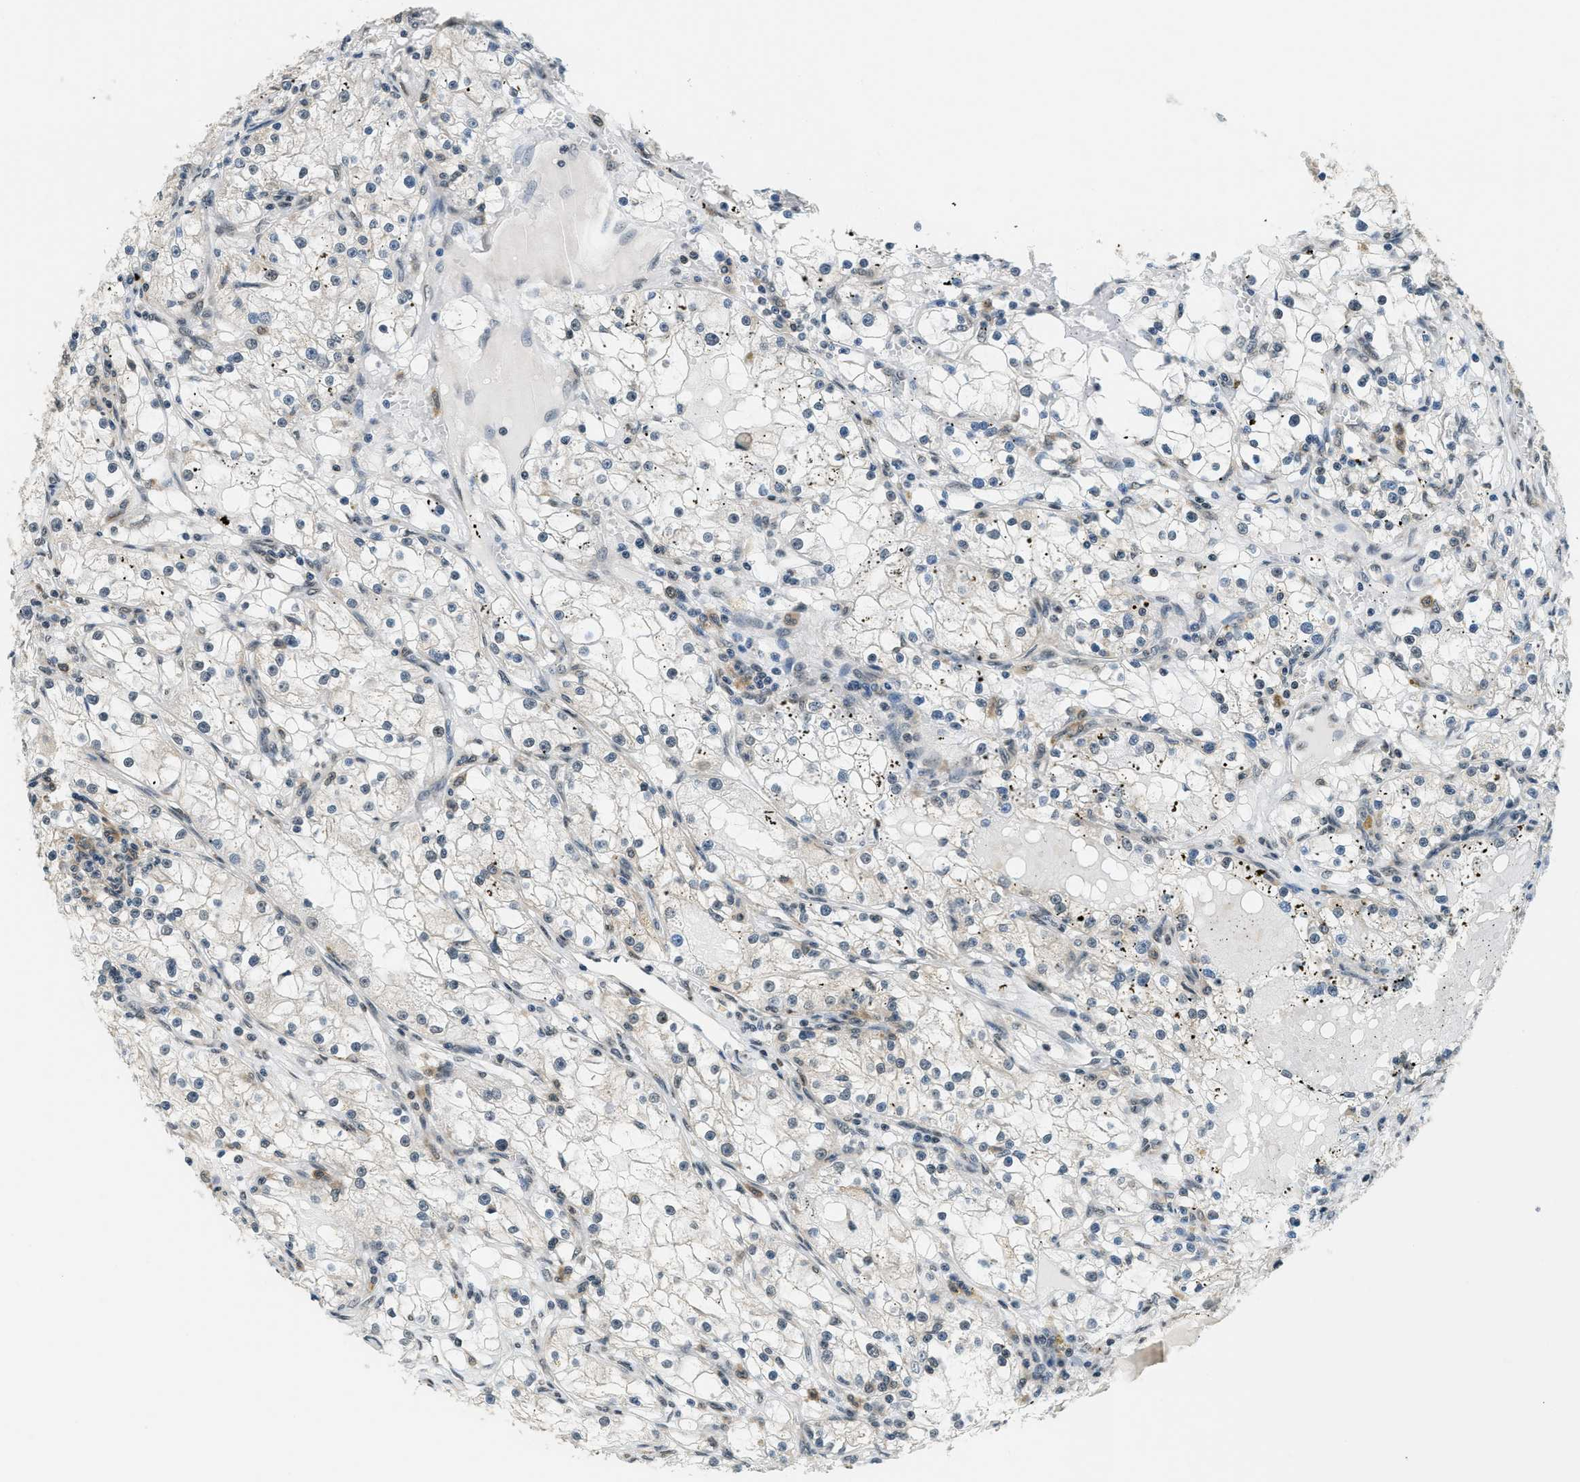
{"staining": {"intensity": "negative", "quantity": "none", "location": "none"}, "tissue": "renal cancer", "cell_type": "Tumor cells", "image_type": "cancer", "snomed": [{"axis": "morphology", "description": "Adenocarcinoma, NOS"}, {"axis": "topography", "description": "Kidney"}], "caption": "High magnification brightfield microscopy of renal cancer (adenocarcinoma) stained with DAB (3,3'-diaminobenzidine) (brown) and counterstained with hematoxylin (blue): tumor cells show no significant staining.", "gene": "RAB11FIP1", "patient": {"sex": "male", "age": 56}}